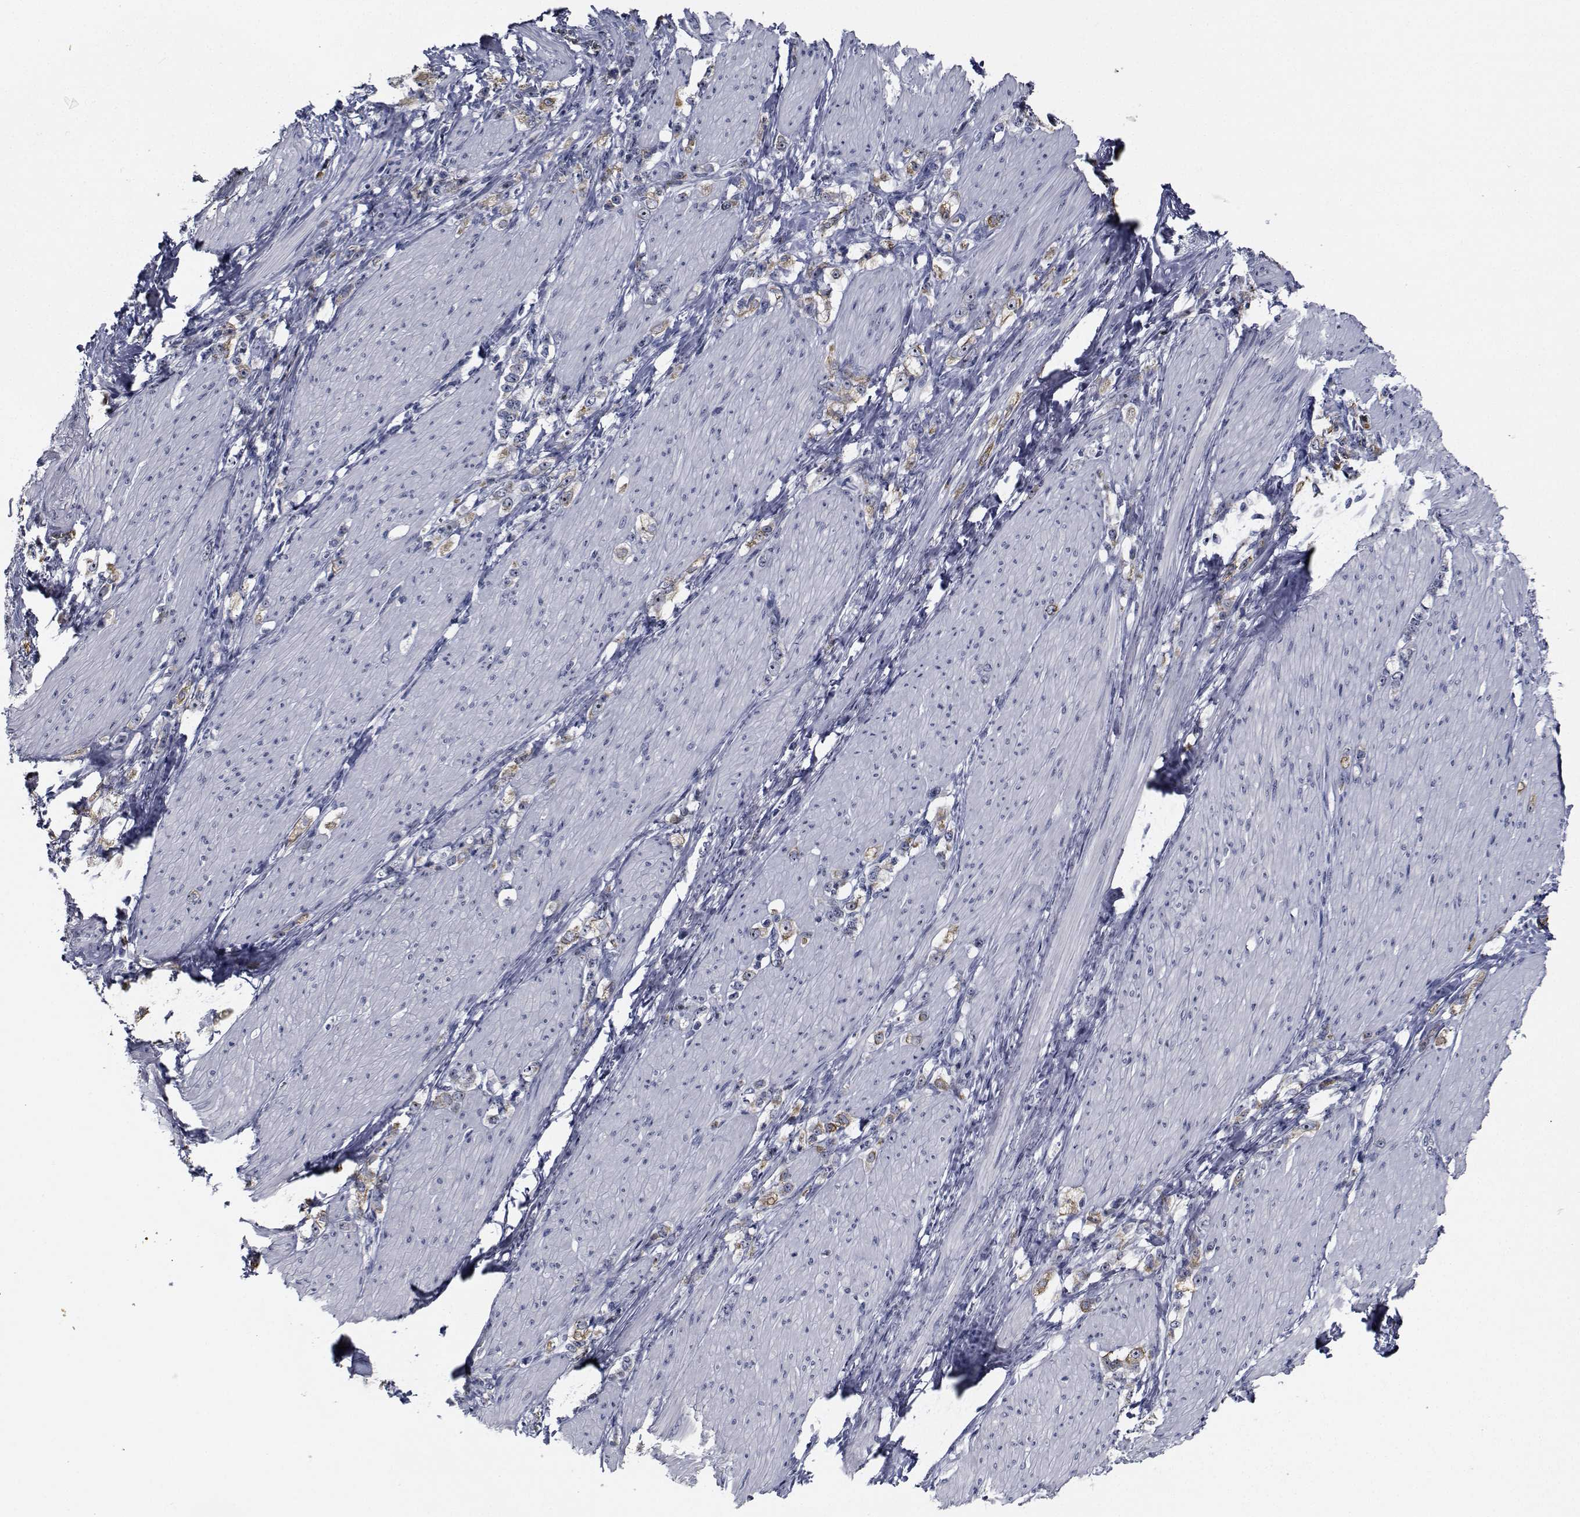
{"staining": {"intensity": "weak", "quantity": "<25%", "location": "cytoplasmic/membranous"}, "tissue": "stomach cancer", "cell_type": "Tumor cells", "image_type": "cancer", "snomed": [{"axis": "morphology", "description": "Adenocarcinoma, NOS"}, {"axis": "topography", "description": "Stomach, lower"}], "caption": "Tumor cells show no significant protein staining in adenocarcinoma (stomach).", "gene": "NVL", "patient": {"sex": "male", "age": 88}}